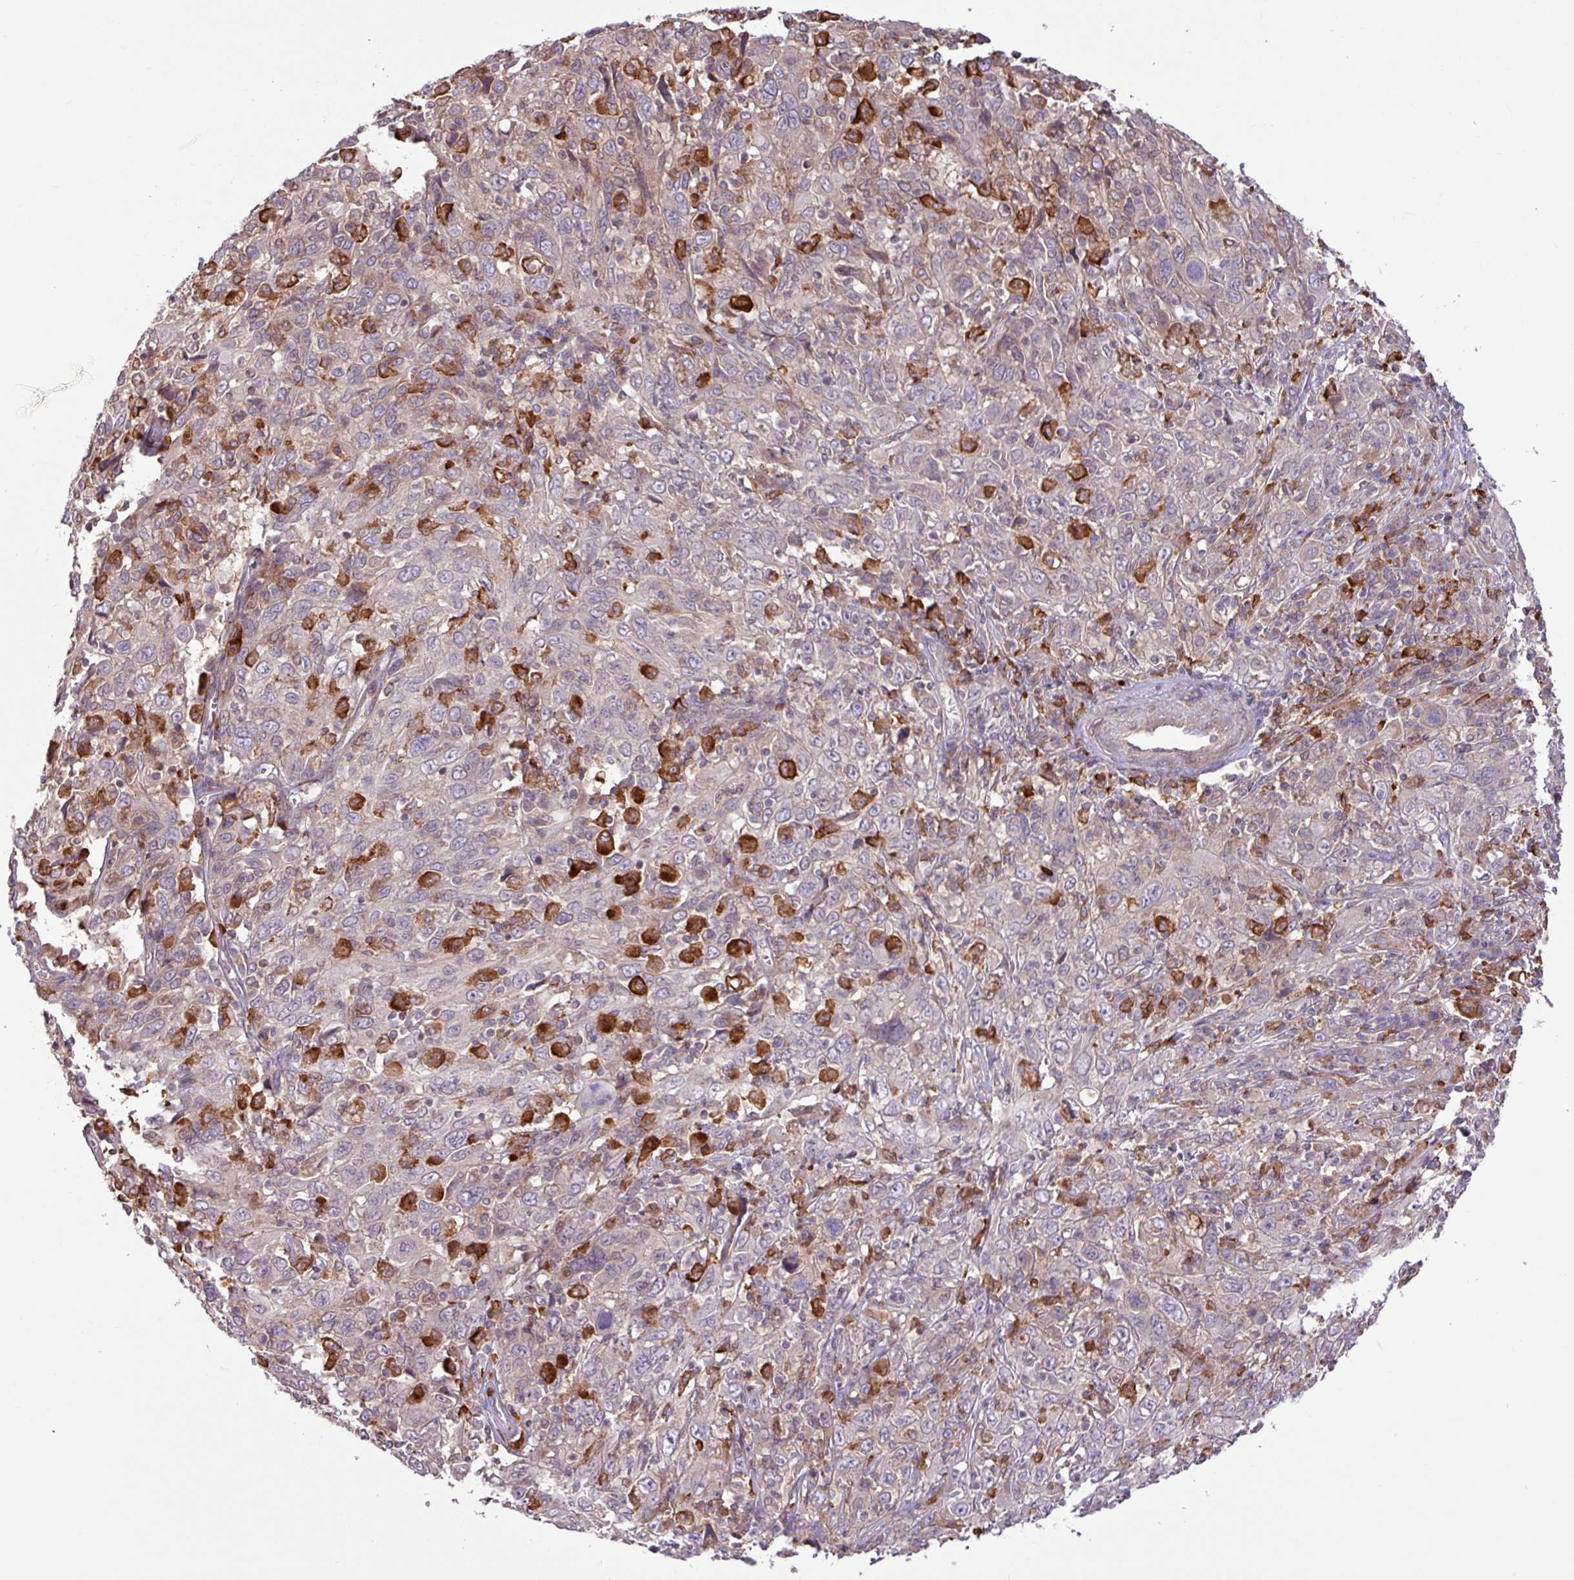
{"staining": {"intensity": "negative", "quantity": "none", "location": "none"}, "tissue": "cervical cancer", "cell_type": "Tumor cells", "image_type": "cancer", "snomed": [{"axis": "morphology", "description": "Squamous cell carcinoma, NOS"}, {"axis": "topography", "description": "Cervix"}], "caption": "Tumor cells are negative for protein expression in human cervical cancer.", "gene": "ARHGEF25", "patient": {"sex": "female", "age": 46}}